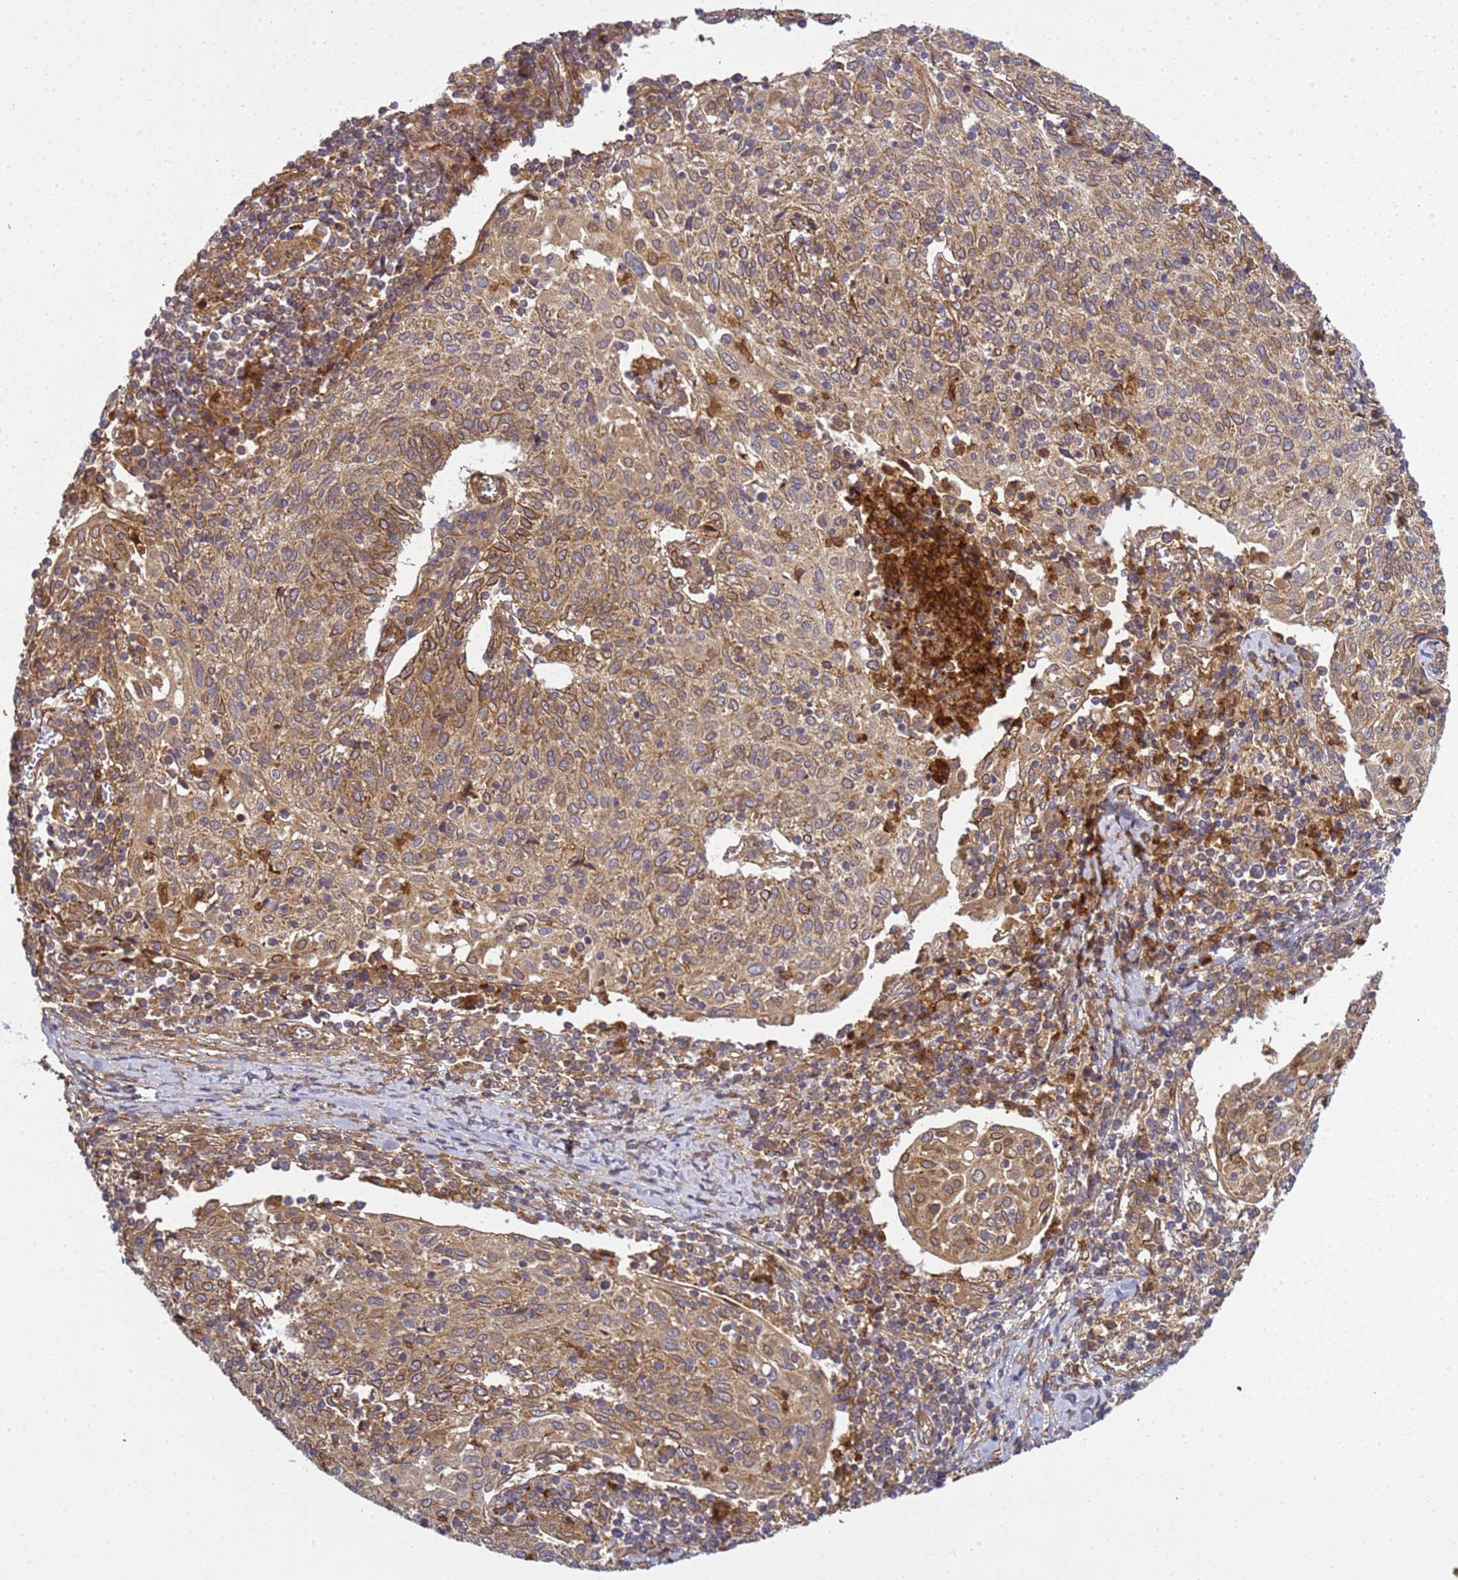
{"staining": {"intensity": "moderate", "quantity": ">75%", "location": "cytoplasmic/membranous"}, "tissue": "cervical cancer", "cell_type": "Tumor cells", "image_type": "cancer", "snomed": [{"axis": "morphology", "description": "Squamous cell carcinoma, NOS"}, {"axis": "topography", "description": "Cervix"}], "caption": "Squamous cell carcinoma (cervical) stained with immunohistochemistry (IHC) shows moderate cytoplasmic/membranous positivity in approximately >75% of tumor cells.", "gene": "C8orf34", "patient": {"sex": "female", "age": 52}}